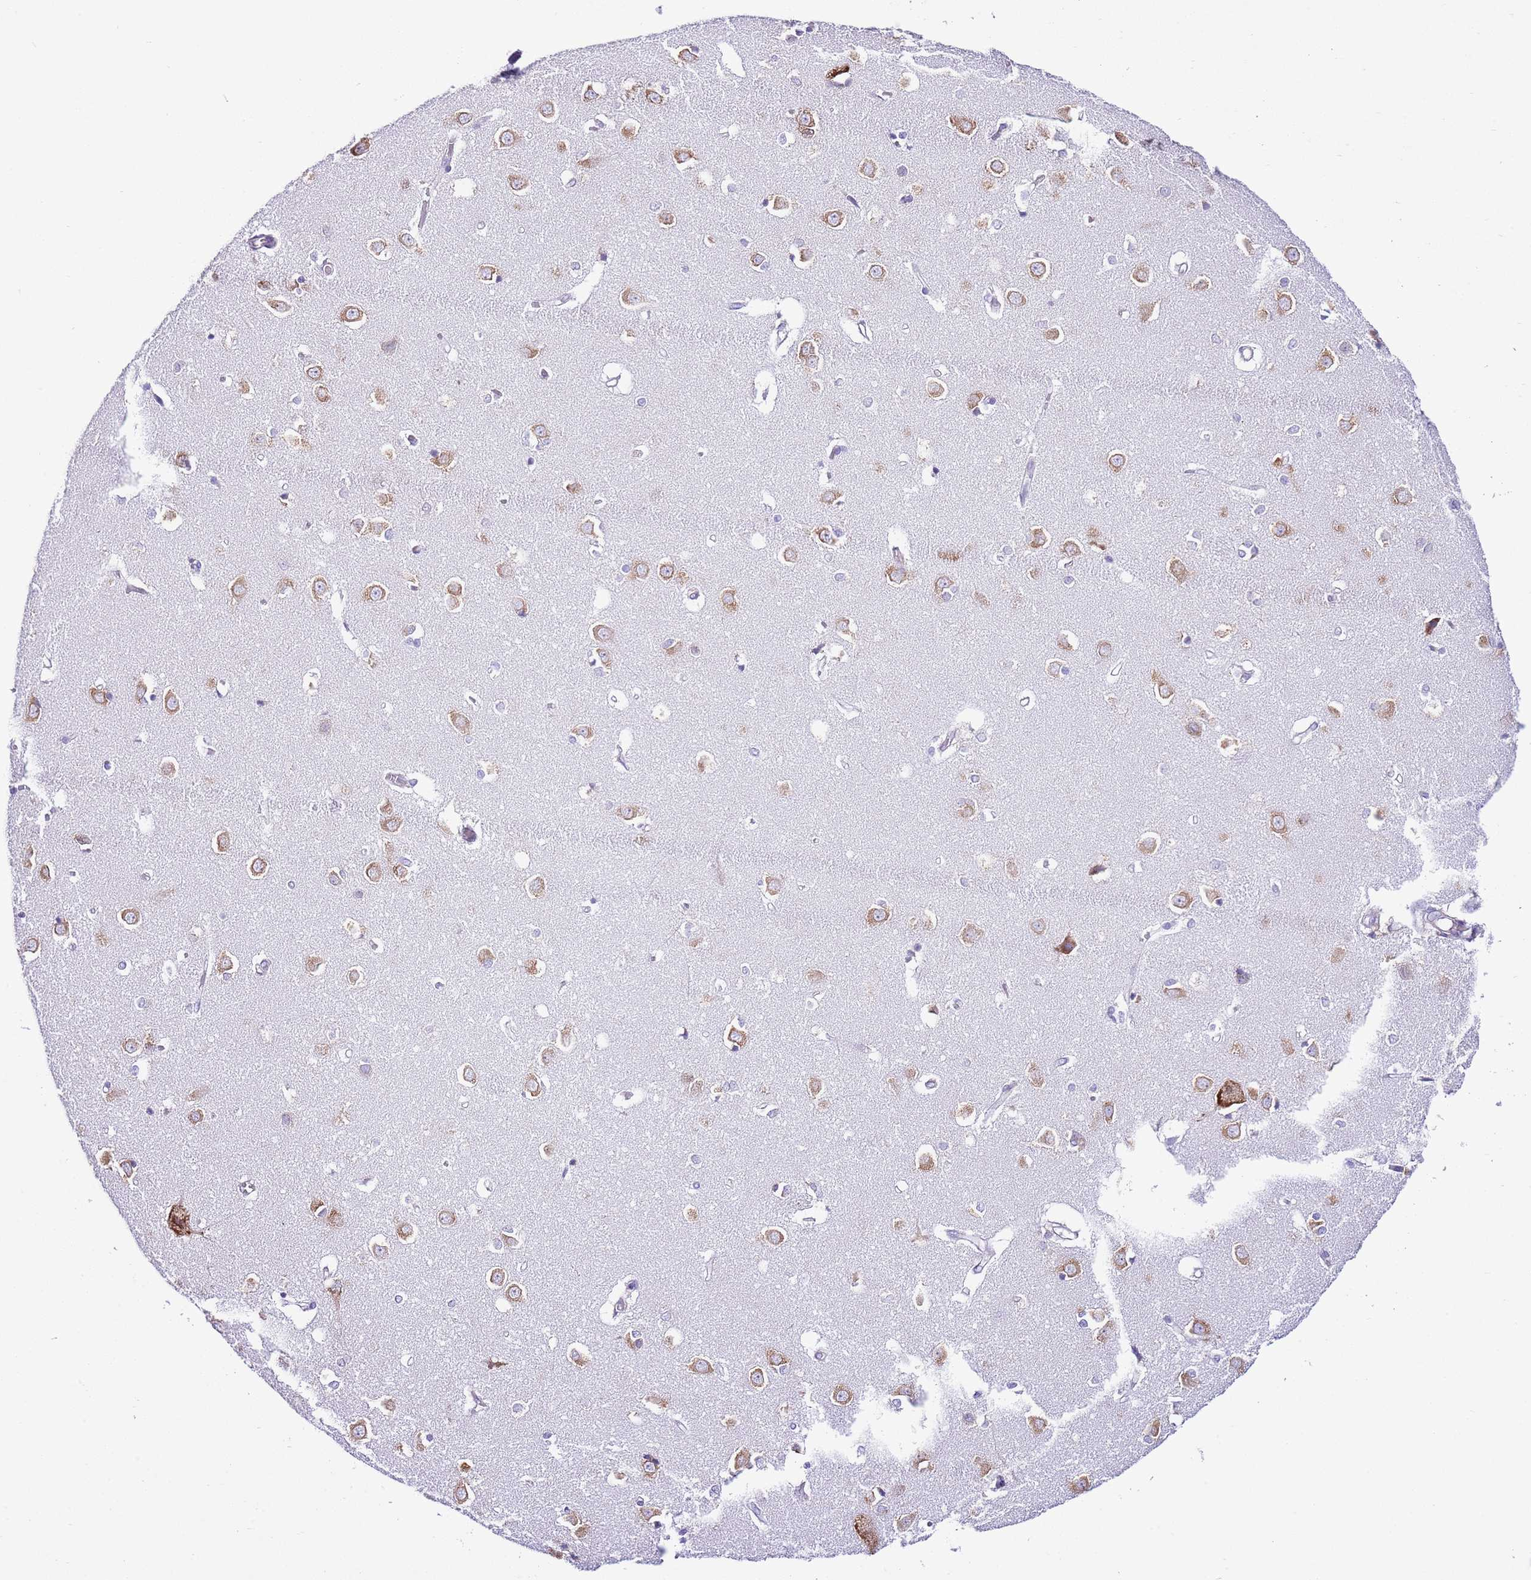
{"staining": {"intensity": "negative", "quantity": "none", "location": "none"}, "tissue": "caudate", "cell_type": "Glial cells", "image_type": "normal", "snomed": [{"axis": "morphology", "description": "Normal tissue, NOS"}, {"axis": "topography", "description": "Lateral ventricle wall"}], "caption": "A photomicrograph of caudate stained for a protein demonstrates no brown staining in glial cells. (Brightfield microscopy of DAB (3,3'-diaminobenzidine) immunohistochemistry (IHC) at high magnification).", "gene": "RPS10", "patient": {"sex": "male", "age": 37}}